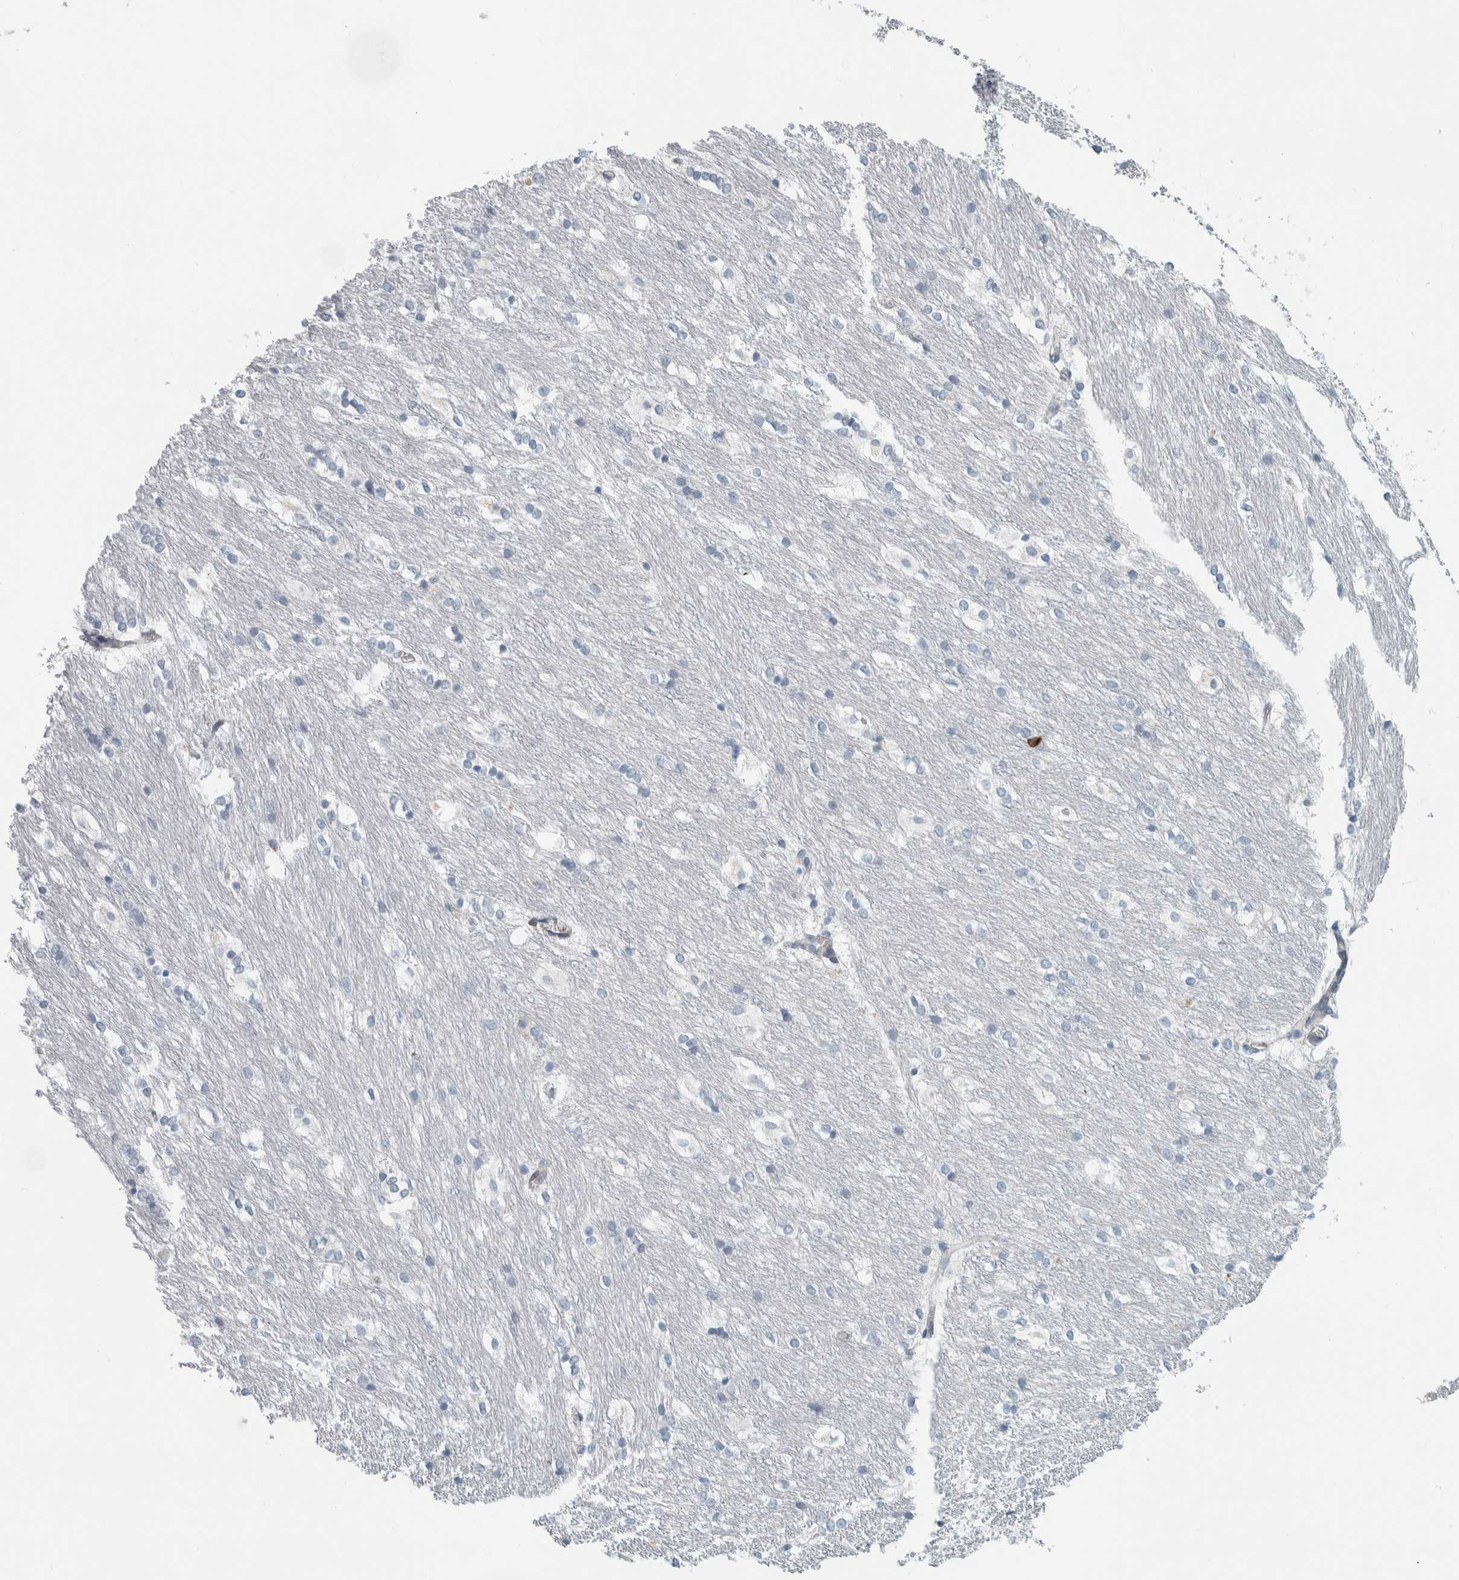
{"staining": {"intensity": "negative", "quantity": "none", "location": "none"}, "tissue": "caudate", "cell_type": "Glial cells", "image_type": "normal", "snomed": [{"axis": "morphology", "description": "Normal tissue, NOS"}, {"axis": "topography", "description": "Lateral ventricle wall"}], "caption": "Glial cells are negative for protein expression in normal human caudate.", "gene": "B3GNT3", "patient": {"sex": "female", "age": 19}}